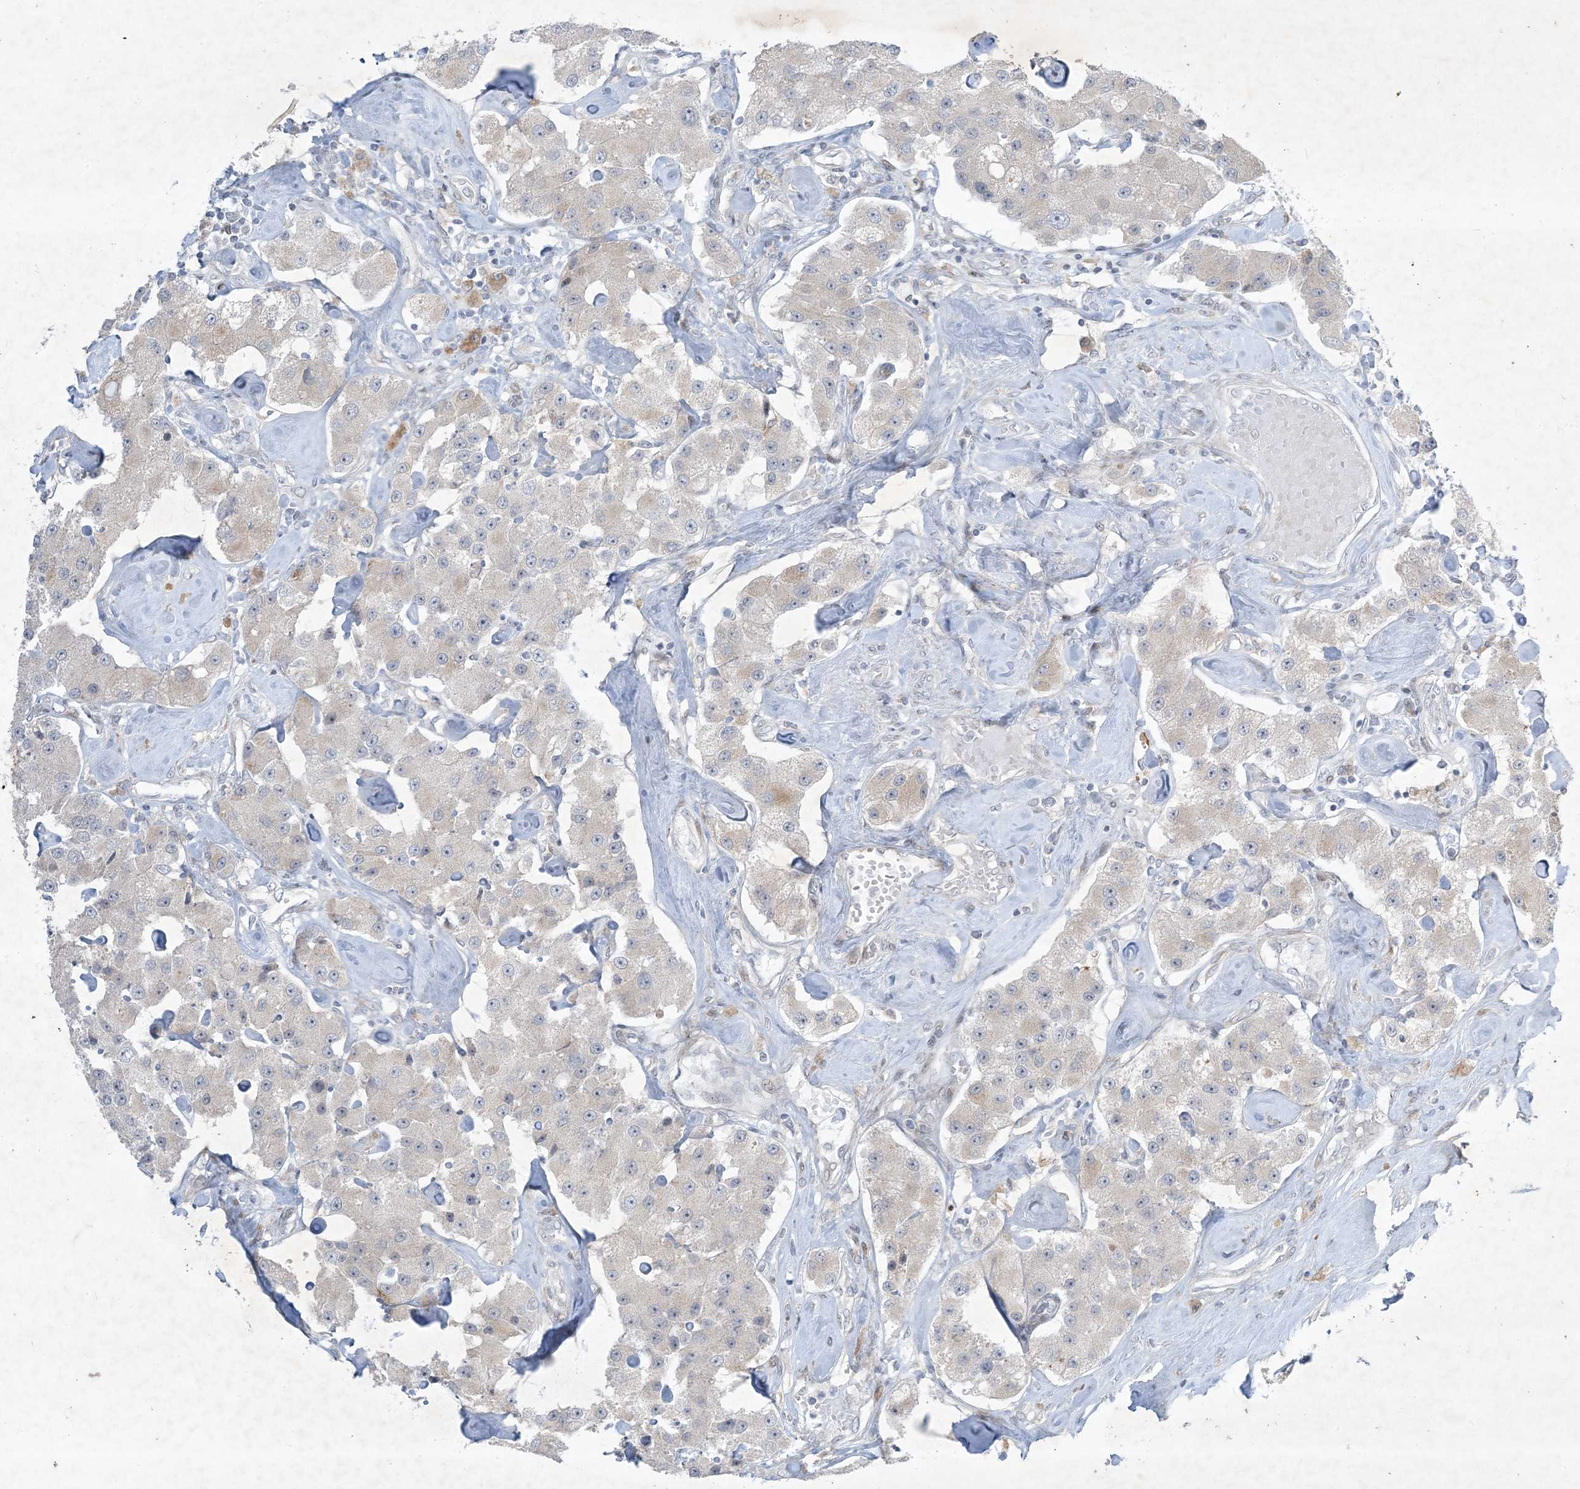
{"staining": {"intensity": "negative", "quantity": "none", "location": "none"}, "tissue": "carcinoid", "cell_type": "Tumor cells", "image_type": "cancer", "snomed": [{"axis": "morphology", "description": "Carcinoid, malignant, NOS"}, {"axis": "topography", "description": "Pancreas"}], "caption": "This is an IHC photomicrograph of human malignant carcinoid. There is no staining in tumor cells.", "gene": "SOGA3", "patient": {"sex": "male", "age": 41}}